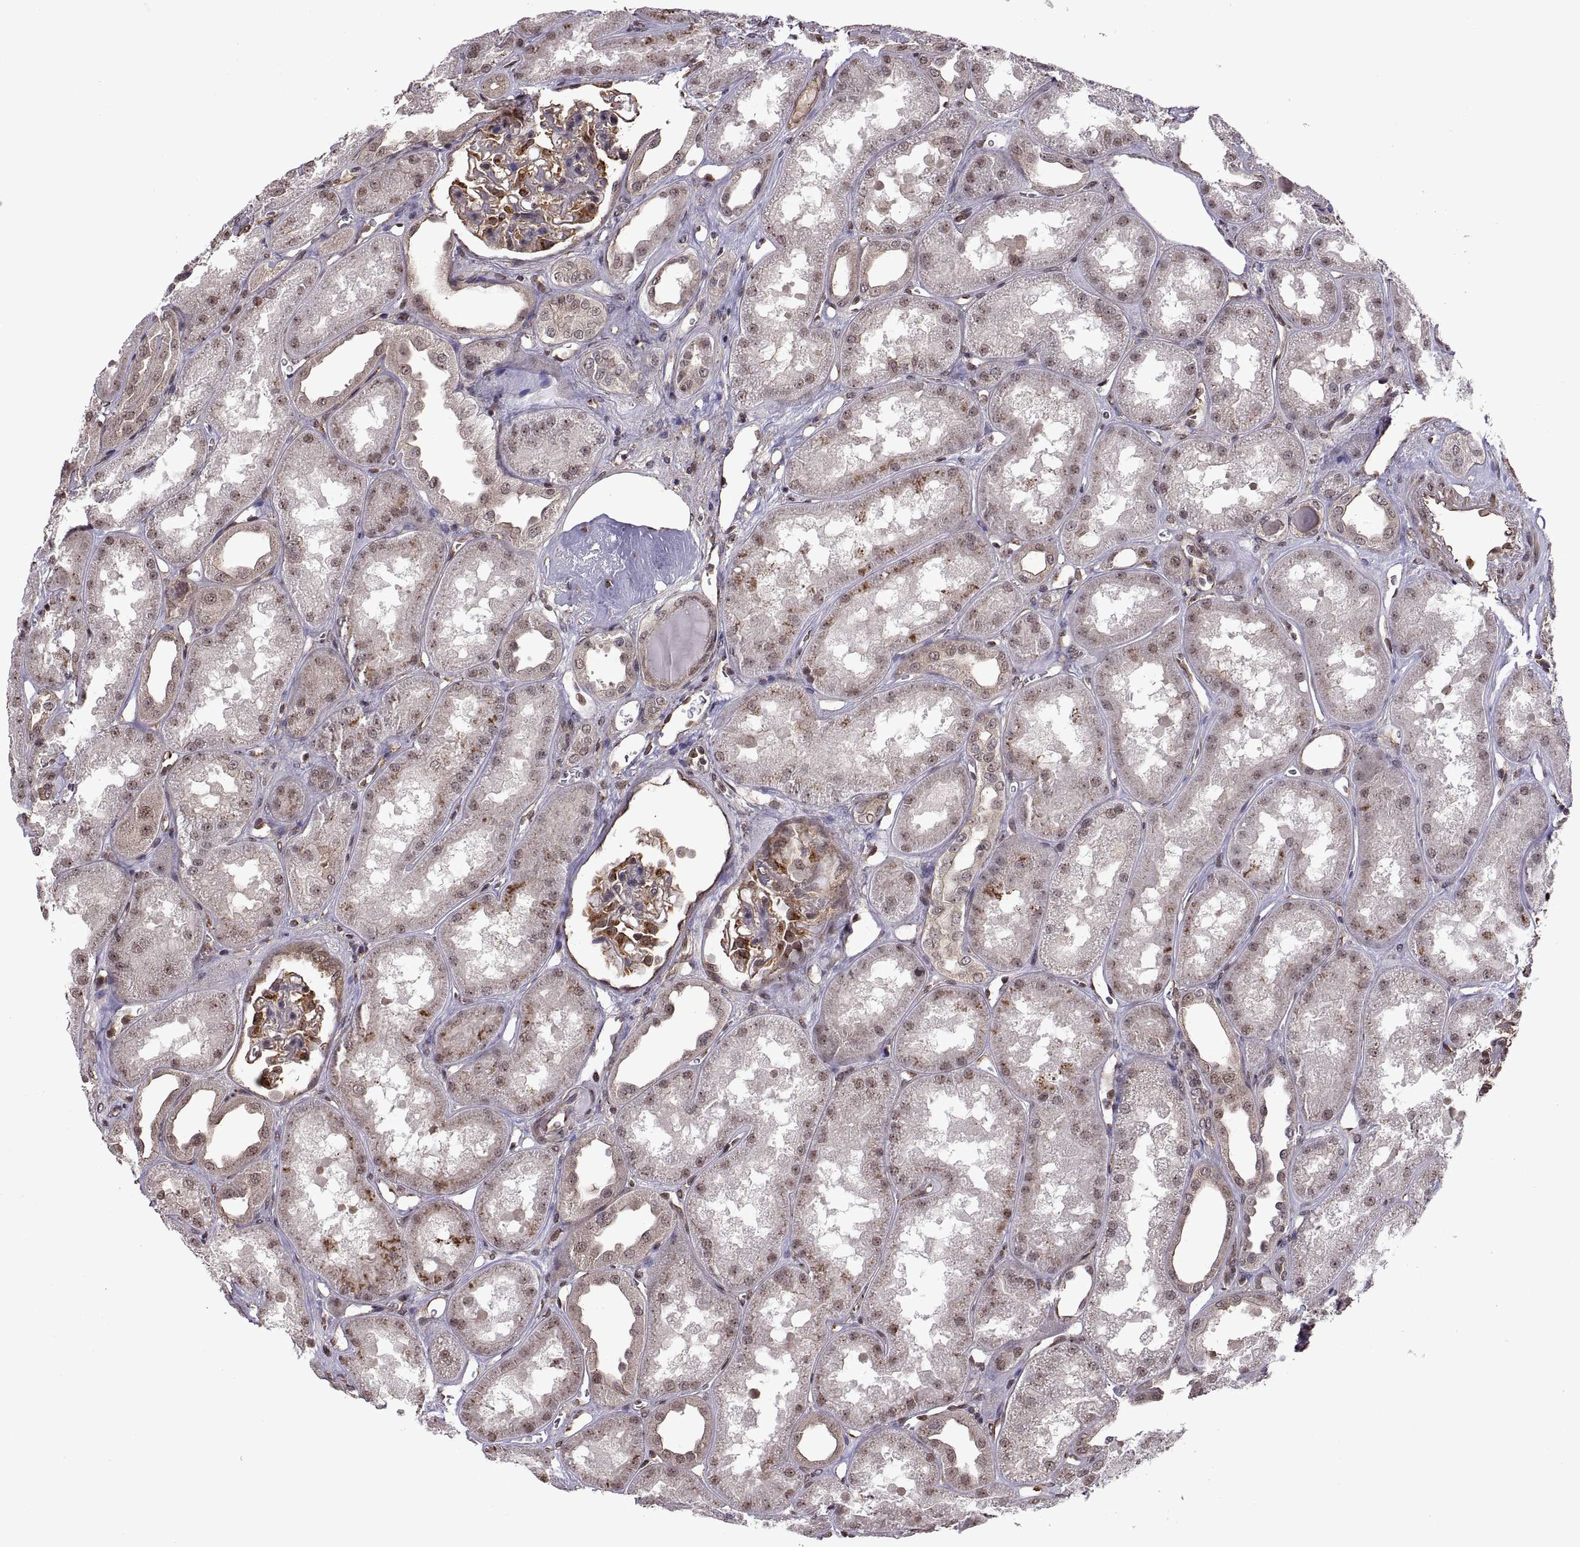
{"staining": {"intensity": "strong", "quantity": "25%-75%", "location": "cytoplasmic/membranous"}, "tissue": "kidney", "cell_type": "Cells in glomeruli", "image_type": "normal", "snomed": [{"axis": "morphology", "description": "Normal tissue, NOS"}, {"axis": "topography", "description": "Kidney"}], "caption": "This image reveals immunohistochemistry (IHC) staining of benign kidney, with high strong cytoplasmic/membranous staining in approximately 25%-75% of cells in glomeruli.", "gene": "ARRB1", "patient": {"sex": "male", "age": 61}}